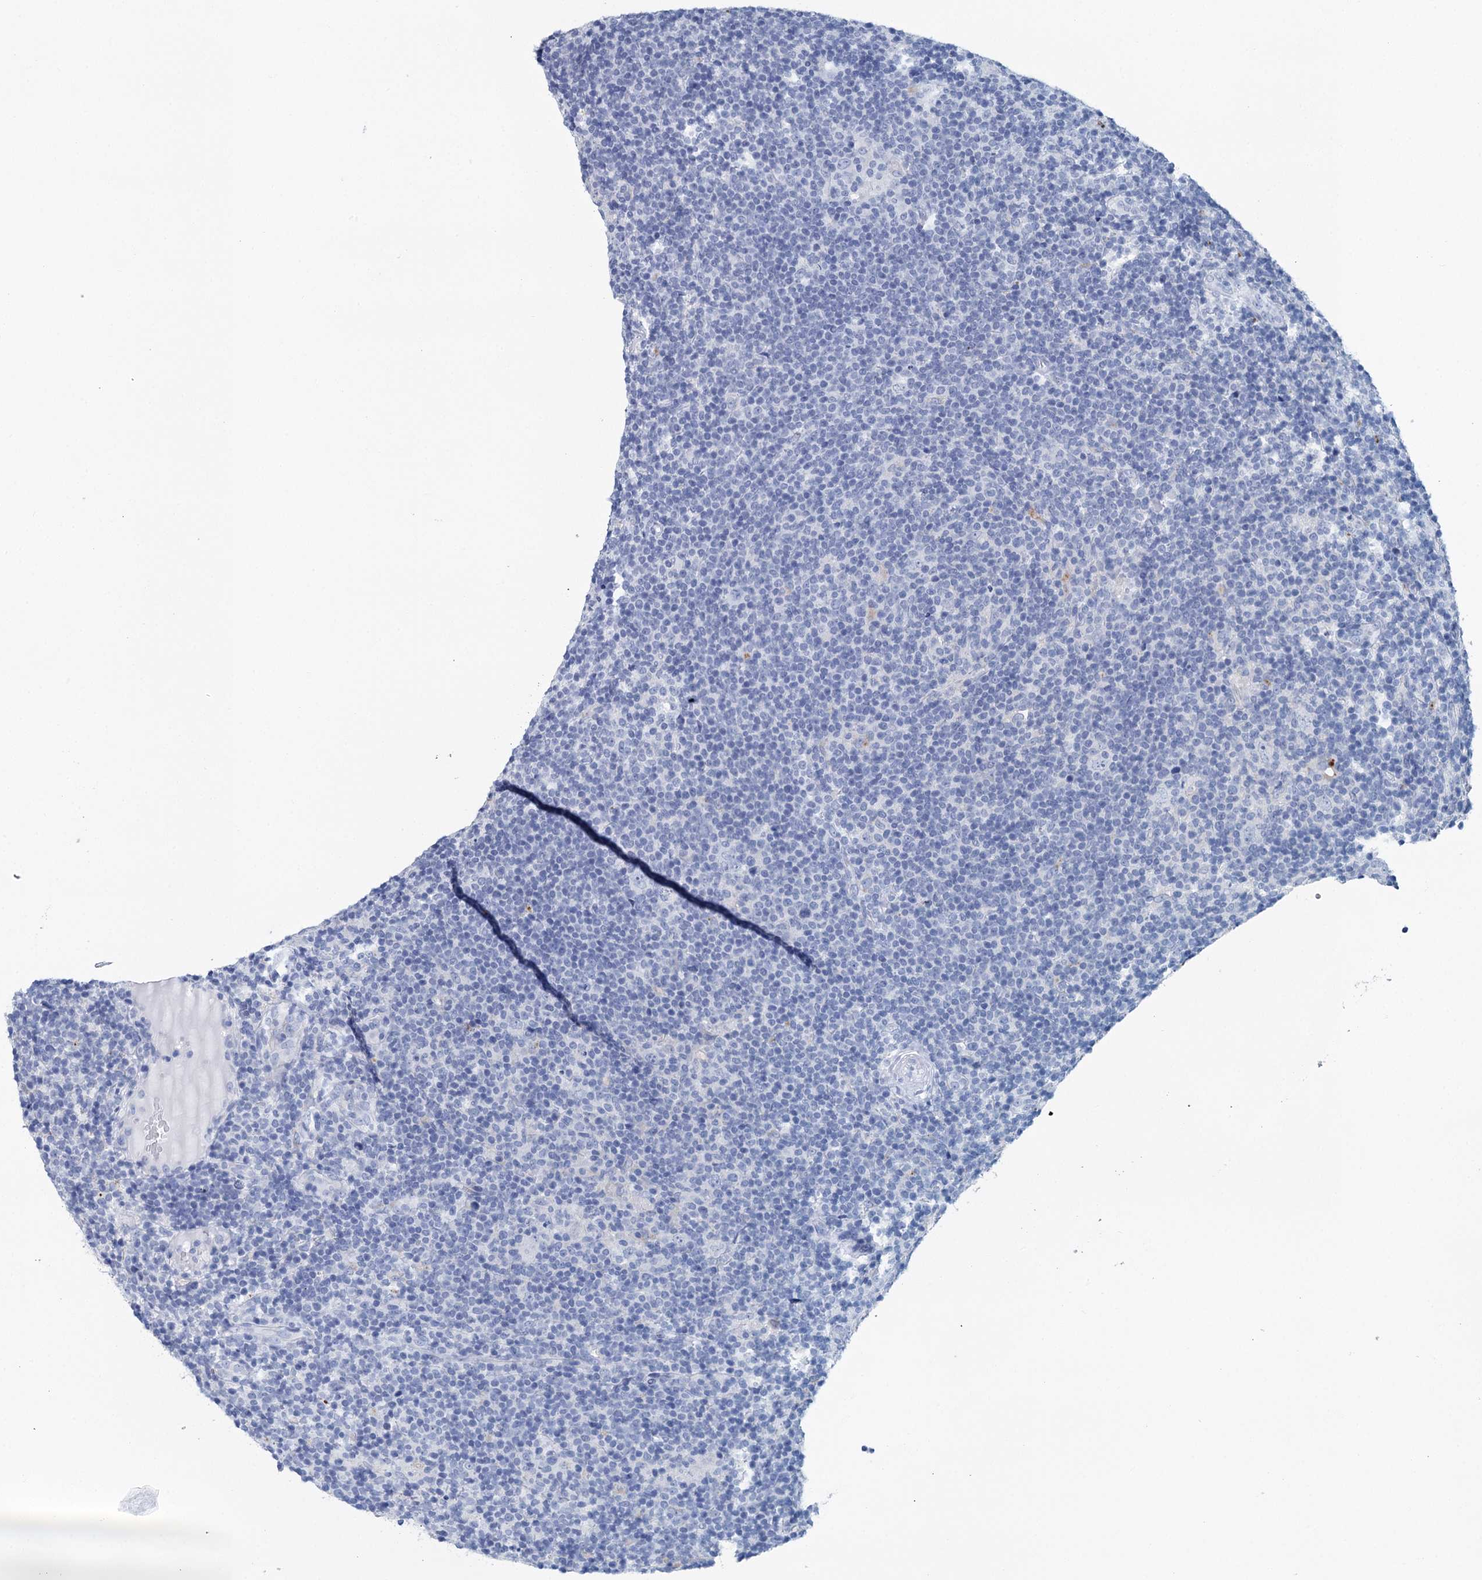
{"staining": {"intensity": "negative", "quantity": "none", "location": "none"}, "tissue": "lymphoma", "cell_type": "Tumor cells", "image_type": "cancer", "snomed": [{"axis": "morphology", "description": "Hodgkin's disease, NOS"}, {"axis": "topography", "description": "Lymph node"}], "caption": "The image demonstrates no significant staining in tumor cells of lymphoma.", "gene": "METTL7B", "patient": {"sex": "female", "age": 57}}